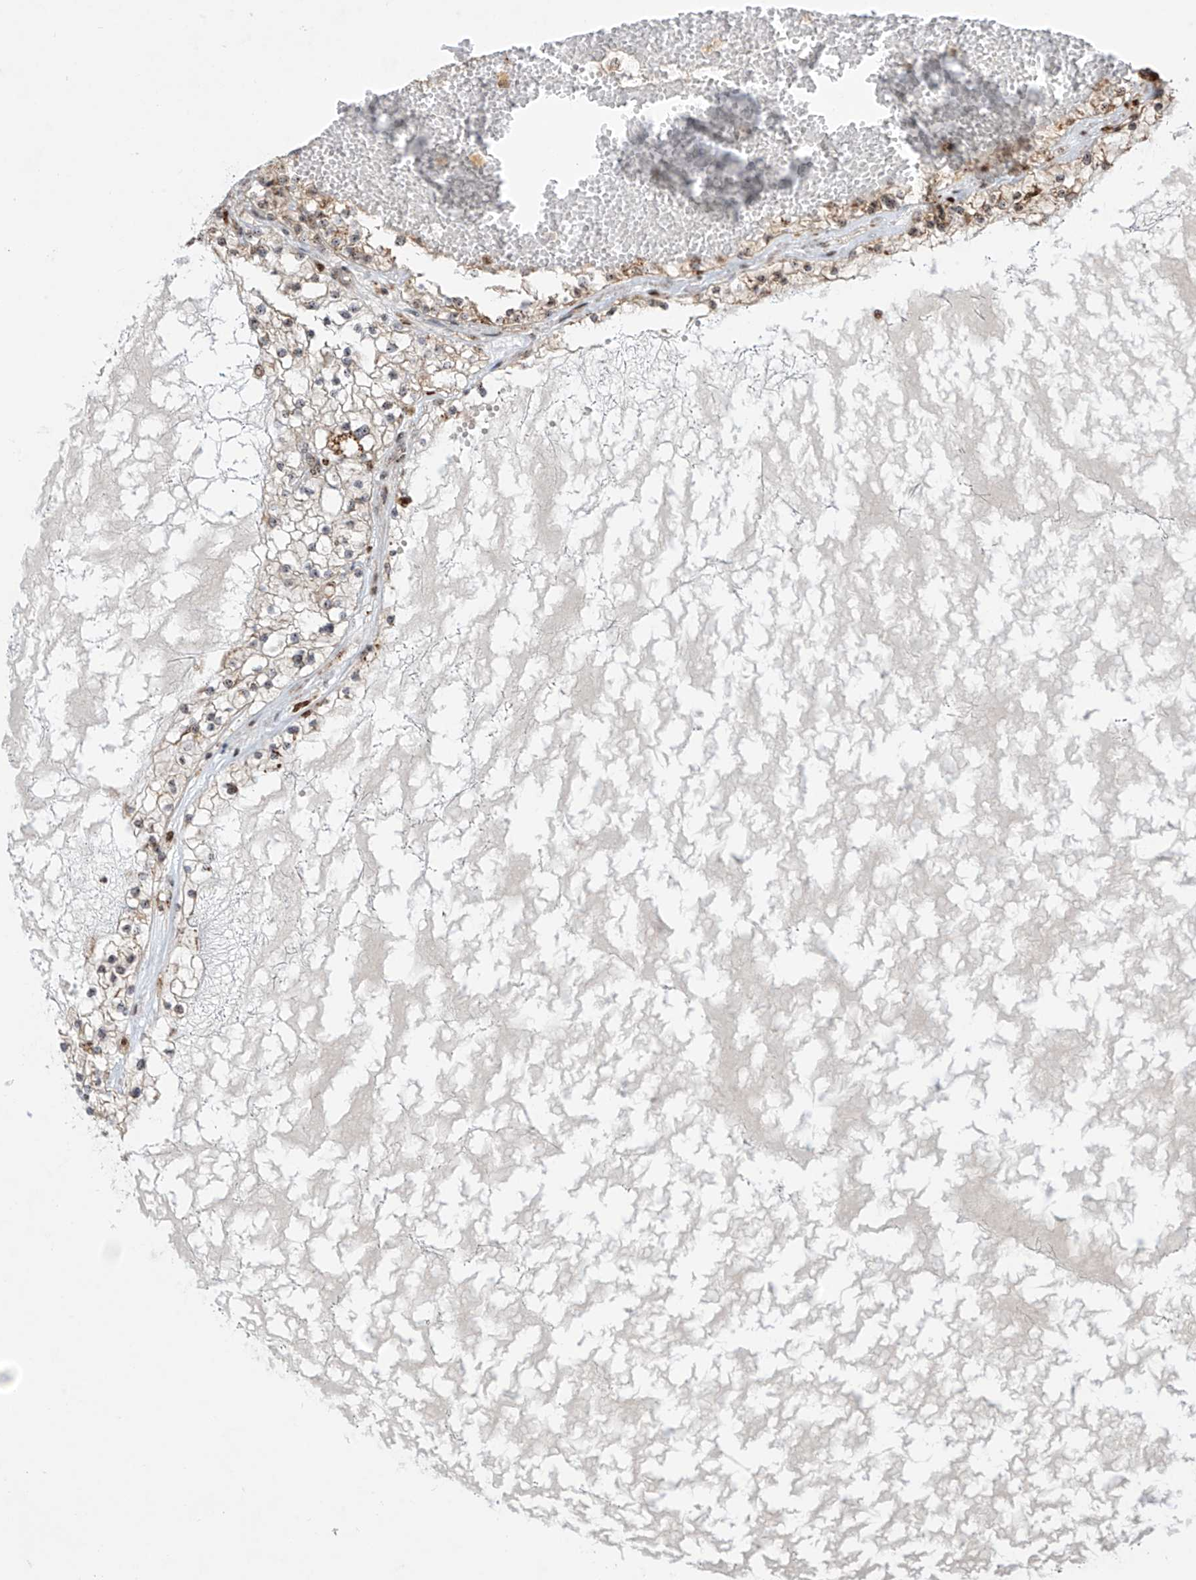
{"staining": {"intensity": "weak", "quantity": "<25%", "location": "cytoplasmic/membranous"}, "tissue": "renal cancer", "cell_type": "Tumor cells", "image_type": "cancer", "snomed": [{"axis": "morphology", "description": "Normal tissue, NOS"}, {"axis": "morphology", "description": "Adenocarcinoma, NOS"}, {"axis": "topography", "description": "Kidney"}], "caption": "A micrograph of renal cancer stained for a protein exhibits no brown staining in tumor cells.", "gene": "ZBTB8A", "patient": {"sex": "male", "age": 68}}